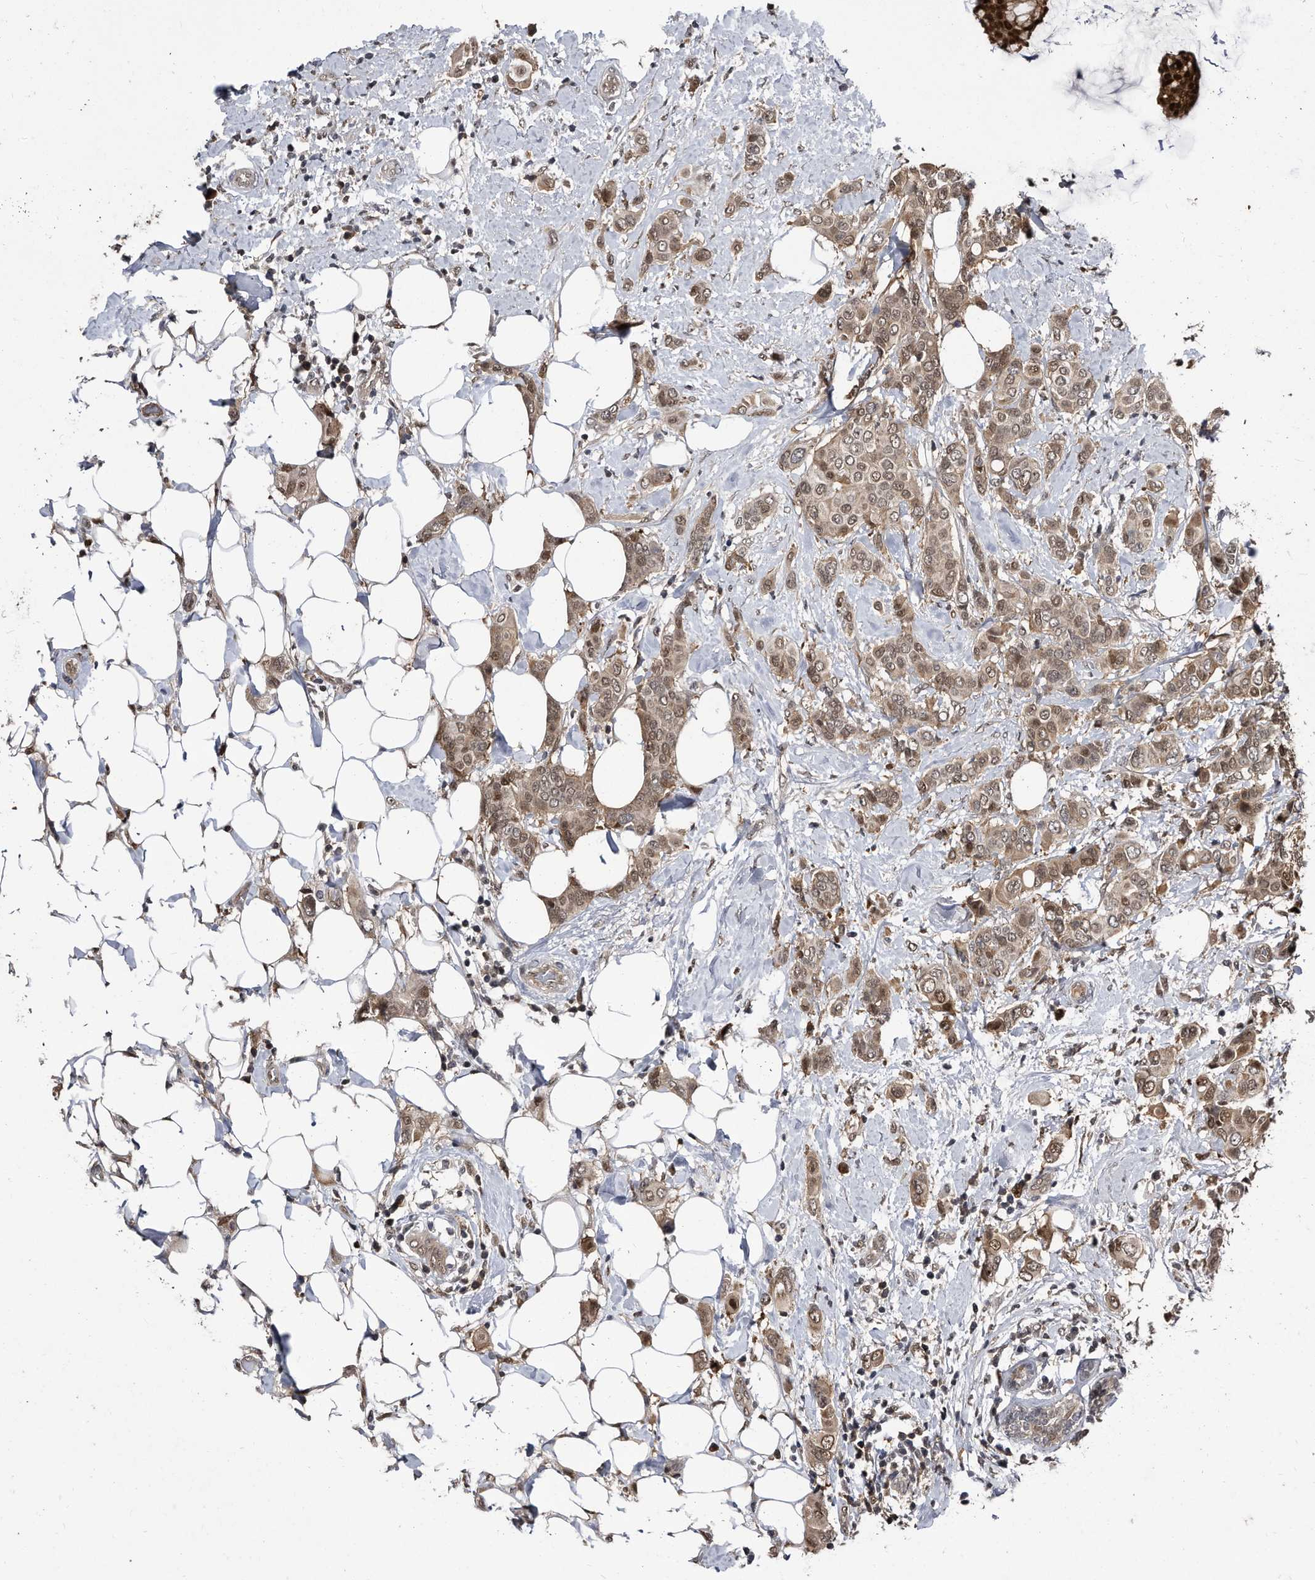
{"staining": {"intensity": "moderate", "quantity": ">75%", "location": "cytoplasmic/membranous,nuclear"}, "tissue": "breast cancer", "cell_type": "Tumor cells", "image_type": "cancer", "snomed": [{"axis": "morphology", "description": "Lobular carcinoma"}, {"axis": "topography", "description": "Breast"}], "caption": "This photomicrograph shows breast cancer stained with IHC to label a protein in brown. The cytoplasmic/membranous and nuclear of tumor cells show moderate positivity for the protein. Nuclei are counter-stained blue.", "gene": "RAD23B", "patient": {"sex": "female", "age": 51}}